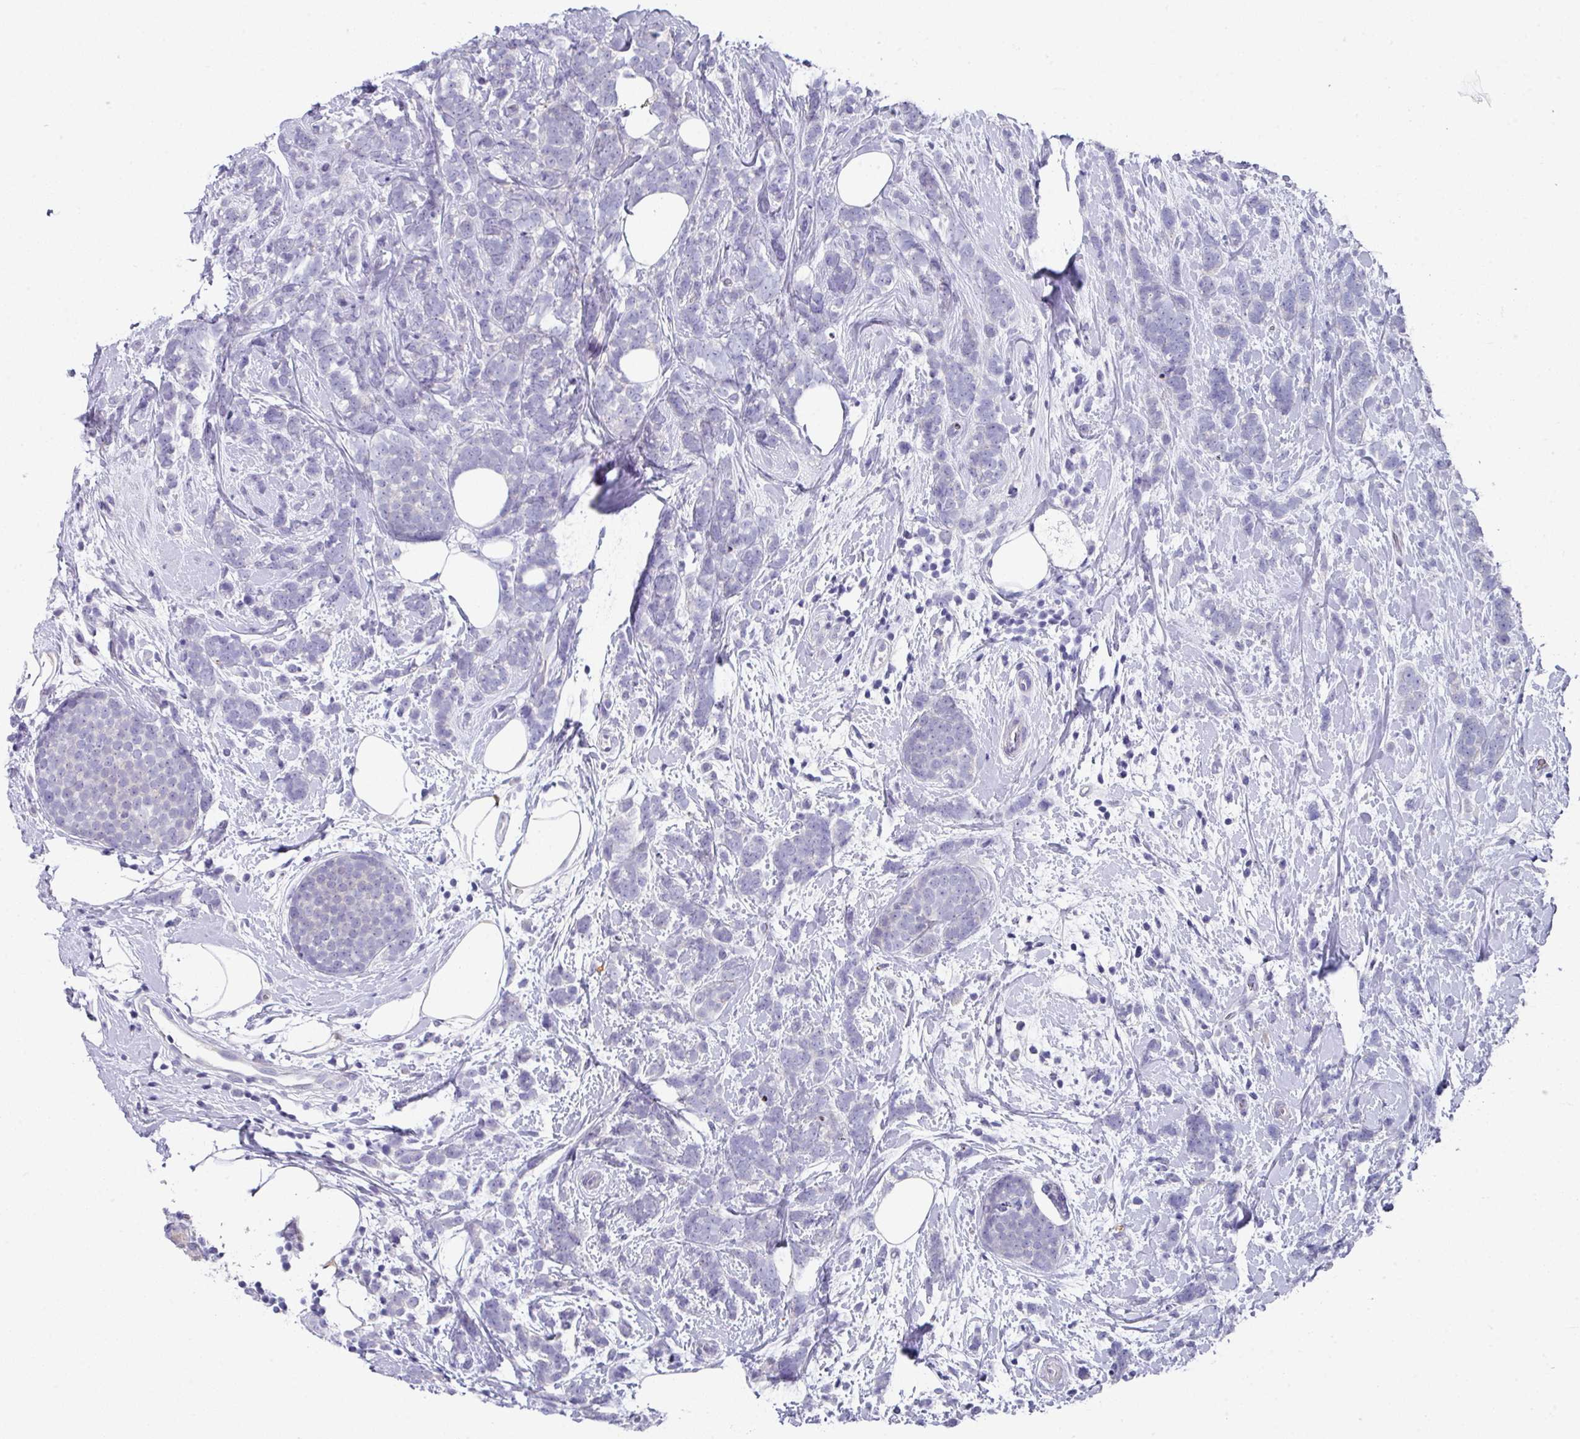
{"staining": {"intensity": "negative", "quantity": "none", "location": "none"}, "tissue": "breast cancer", "cell_type": "Tumor cells", "image_type": "cancer", "snomed": [{"axis": "morphology", "description": "Lobular carcinoma"}, {"axis": "topography", "description": "Breast"}], "caption": "Human breast cancer (lobular carcinoma) stained for a protein using IHC reveals no expression in tumor cells.", "gene": "DEFB115", "patient": {"sex": "female", "age": 58}}